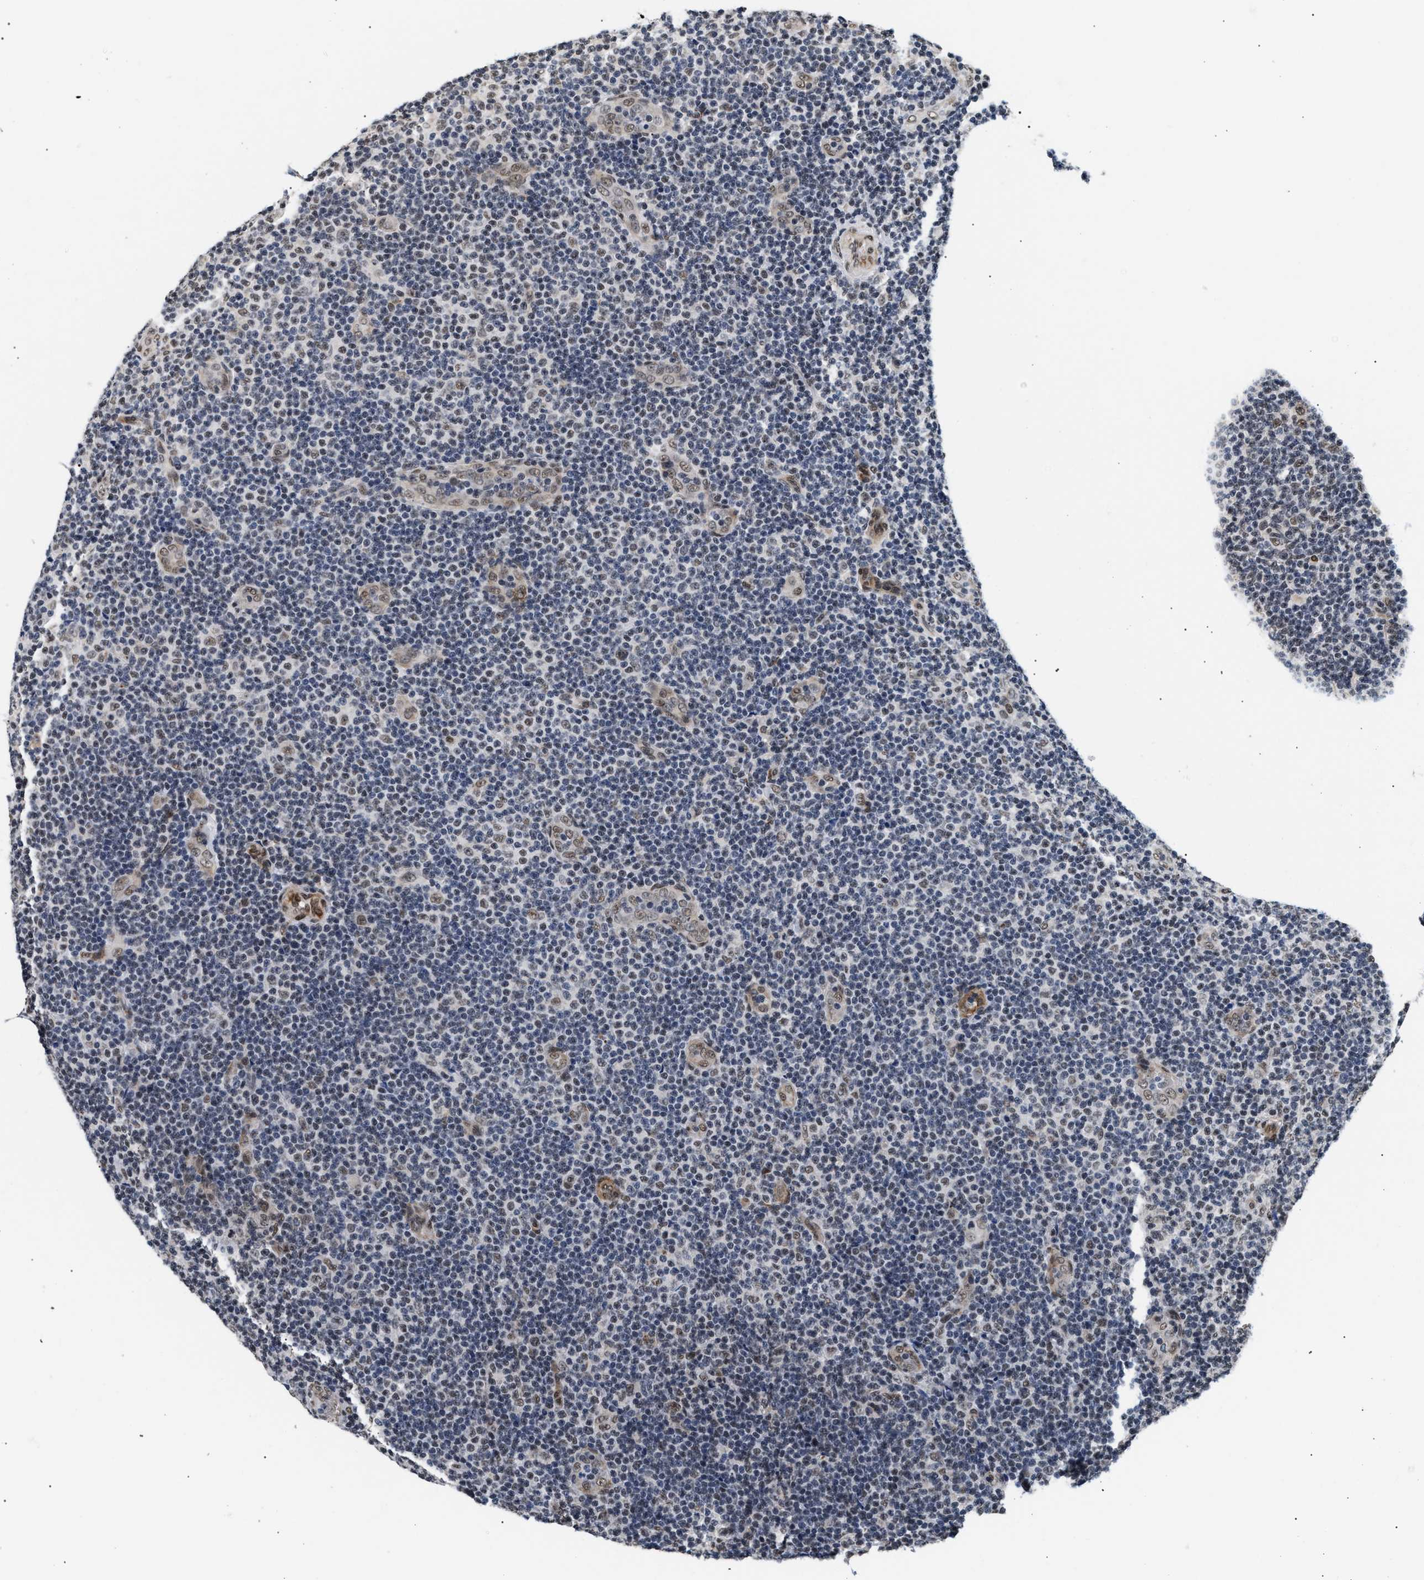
{"staining": {"intensity": "weak", "quantity": "25%-75%", "location": "nuclear"}, "tissue": "lymphoma", "cell_type": "Tumor cells", "image_type": "cancer", "snomed": [{"axis": "morphology", "description": "Malignant lymphoma, non-Hodgkin's type, Low grade"}, {"axis": "topography", "description": "Lymph node"}], "caption": "Human lymphoma stained for a protein (brown) displays weak nuclear positive positivity in approximately 25%-75% of tumor cells.", "gene": "THOC1", "patient": {"sex": "male", "age": 83}}